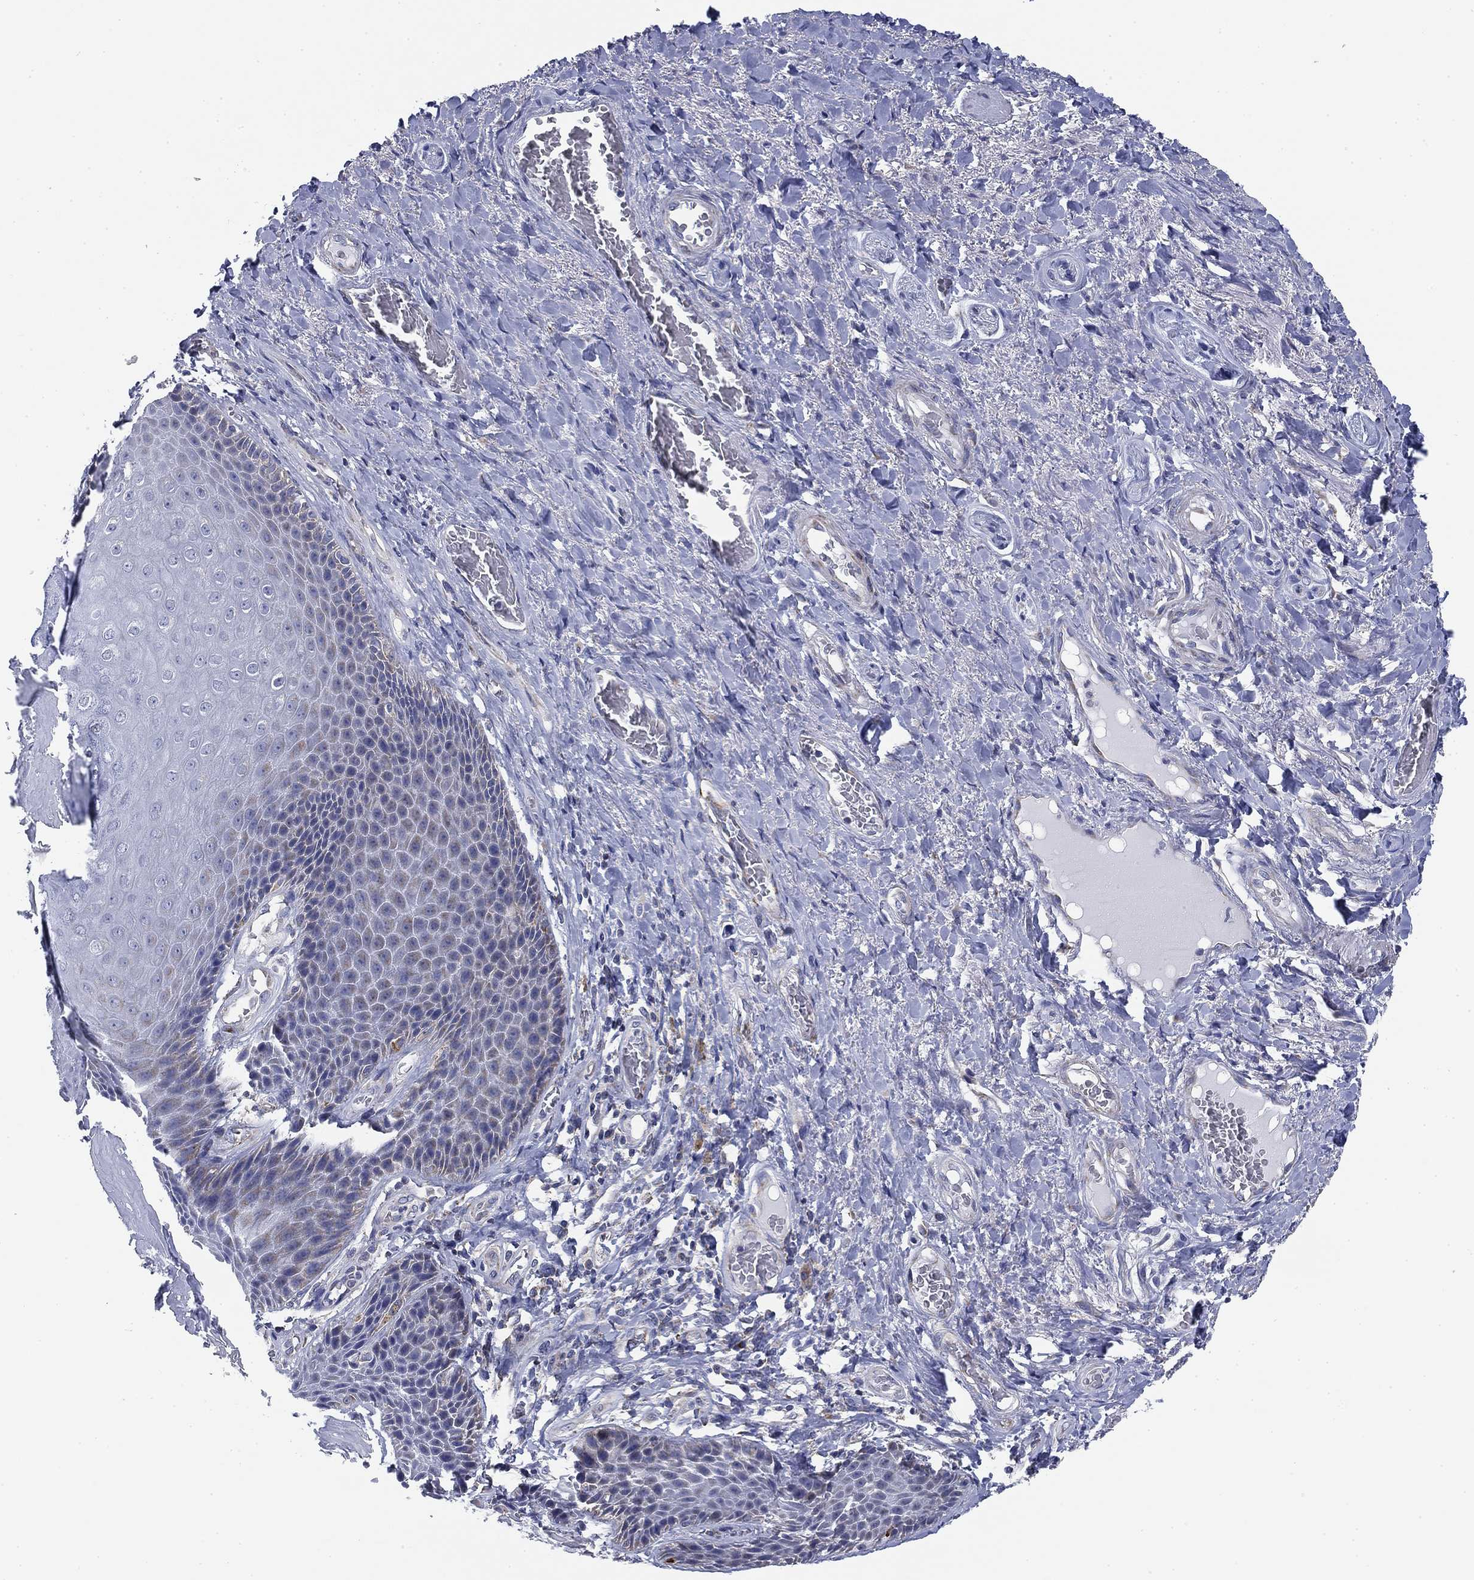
{"staining": {"intensity": "negative", "quantity": "none", "location": "none"}, "tissue": "skin", "cell_type": "Epidermal cells", "image_type": "normal", "snomed": [{"axis": "morphology", "description": "Normal tissue, NOS"}, {"axis": "topography", "description": "Skeletal muscle"}, {"axis": "topography", "description": "Anal"}, {"axis": "topography", "description": "Peripheral nerve tissue"}], "caption": "Immunohistochemistry micrograph of normal skin stained for a protein (brown), which demonstrates no expression in epidermal cells. The staining is performed using DAB brown chromogen with nuclei counter-stained in using hematoxylin.", "gene": "NACAD", "patient": {"sex": "male", "age": 53}}